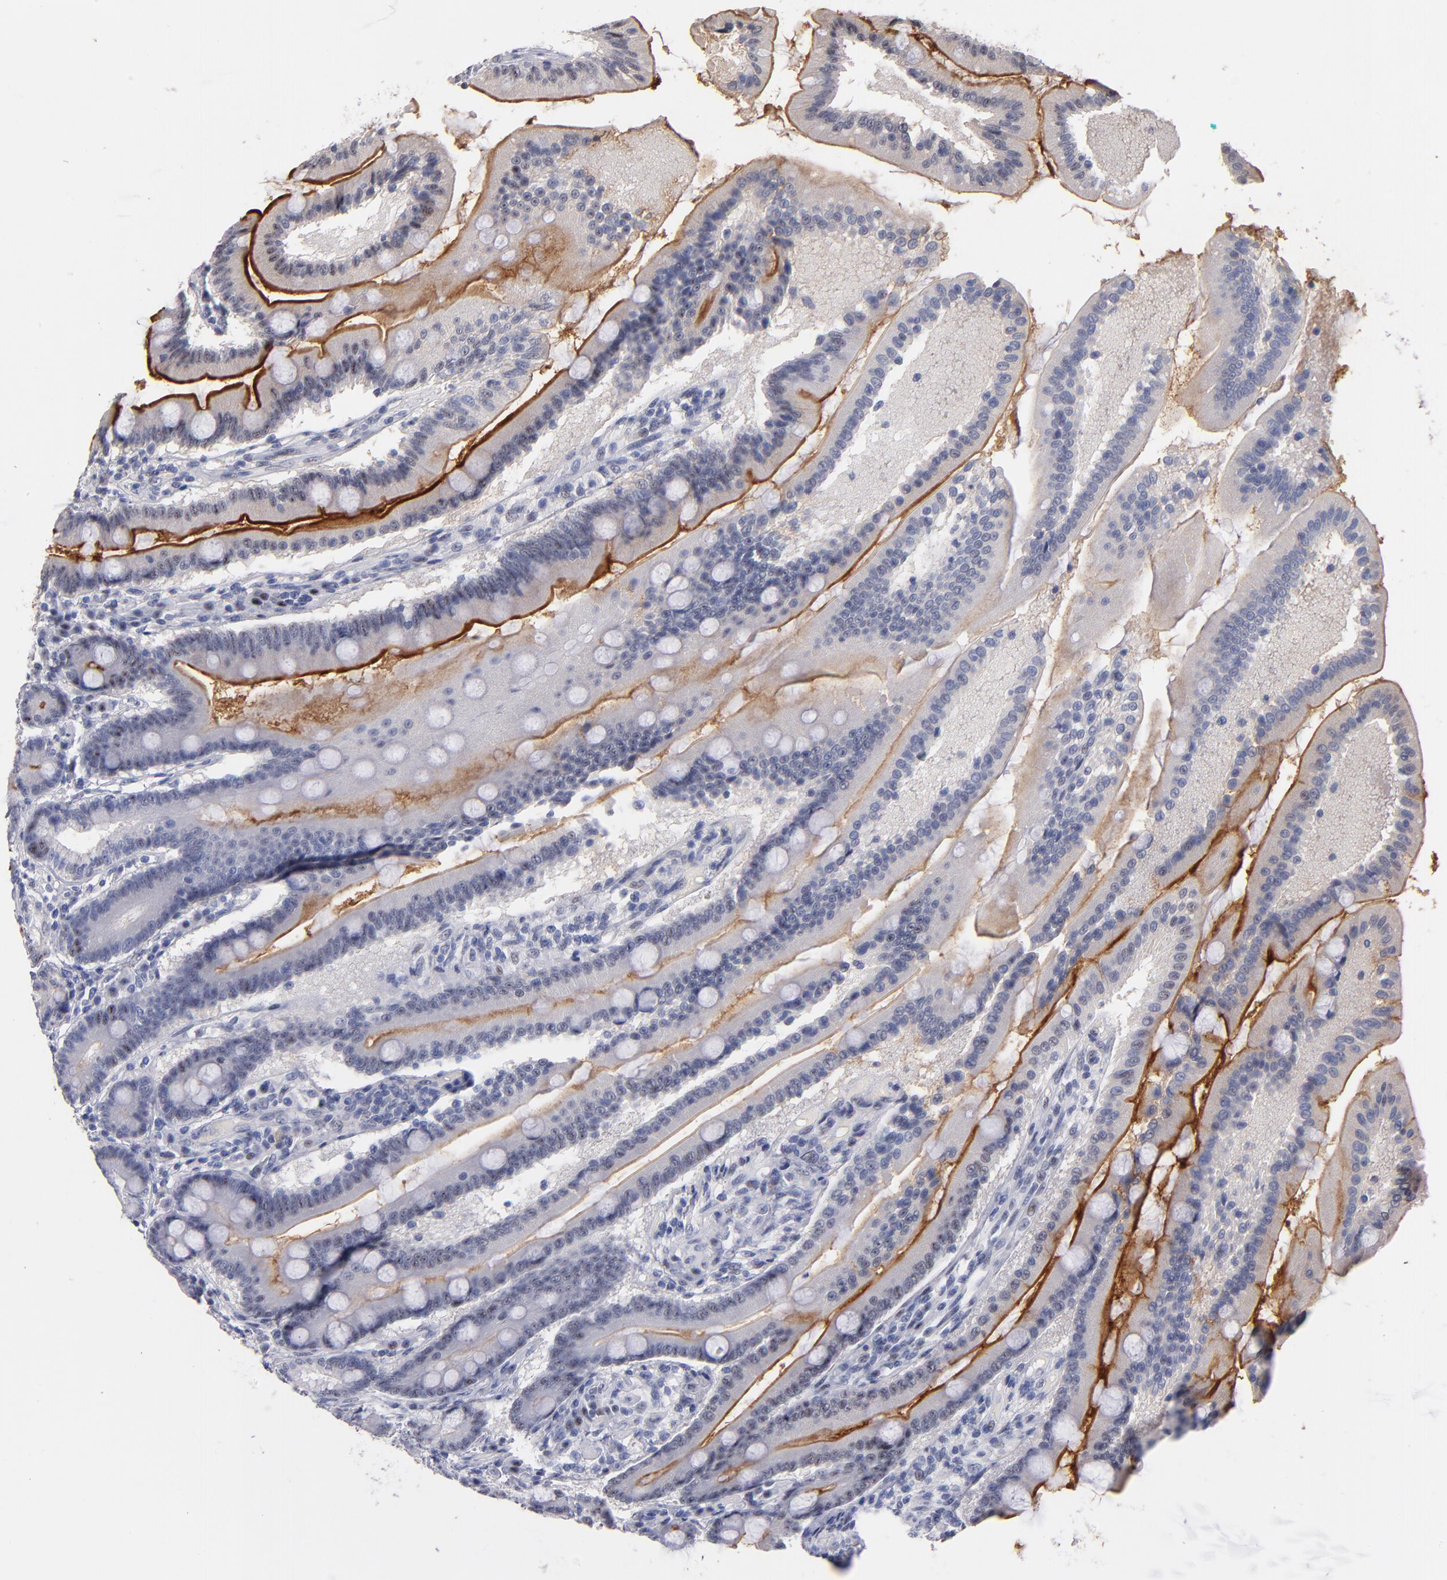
{"staining": {"intensity": "strong", "quantity": "25%-75%", "location": "cytoplasmic/membranous,nuclear"}, "tissue": "duodenum", "cell_type": "Glandular cells", "image_type": "normal", "snomed": [{"axis": "morphology", "description": "Normal tissue, NOS"}, {"axis": "topography", "description": "Duodenum"}], "caption": "Human duodenum stained for a protein (brown) reveals strong cytoplasmic/membranous,nuclear positive positivity in about 25%-75% of glandular cells.", "gene": "RAF1", "patient": {"sex": "female", "age": 64}}